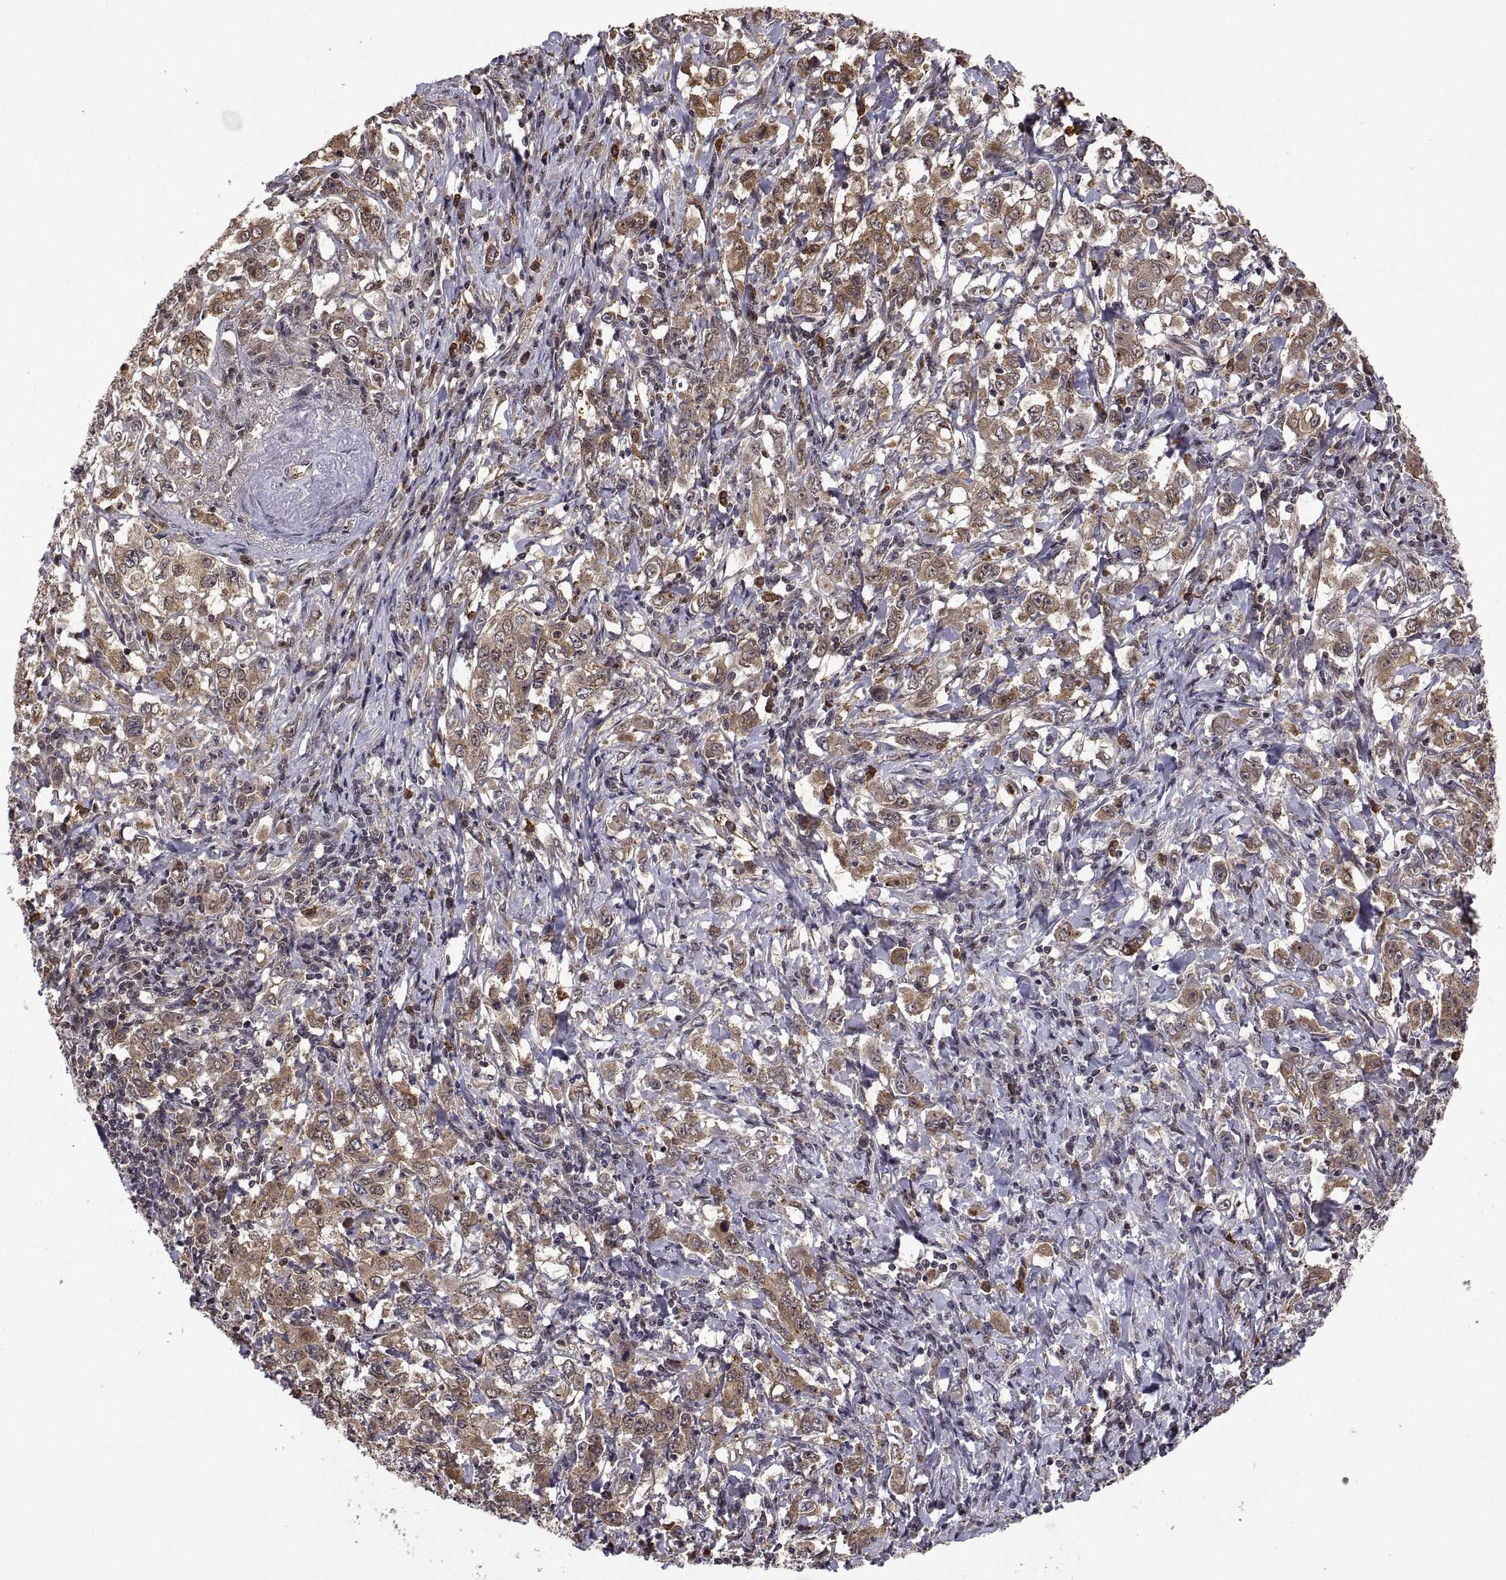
{"staining": {"intensity": "moderate", "quantity": "25%-75%", "location": "cytoplasmic/membranous"}, "tissue": "stomach cancer", "cell_type": "Tumor cells", "image_type": "cancer", "snomed": [{"axis": "morphology", "description": "Adenocarcinoma, NOS"}, {"axis": "topography", "description": "Stomach, lower"}], "caption": "Brown immunohistochemical staining in human adenocarcinoma (stomach) demonstrates moderate cytoplasmic/membranous positivity in about 25%-75% of tumor cells.", "gene": "ZNRF2", "patient": {"sex": "female", "age": 72}}